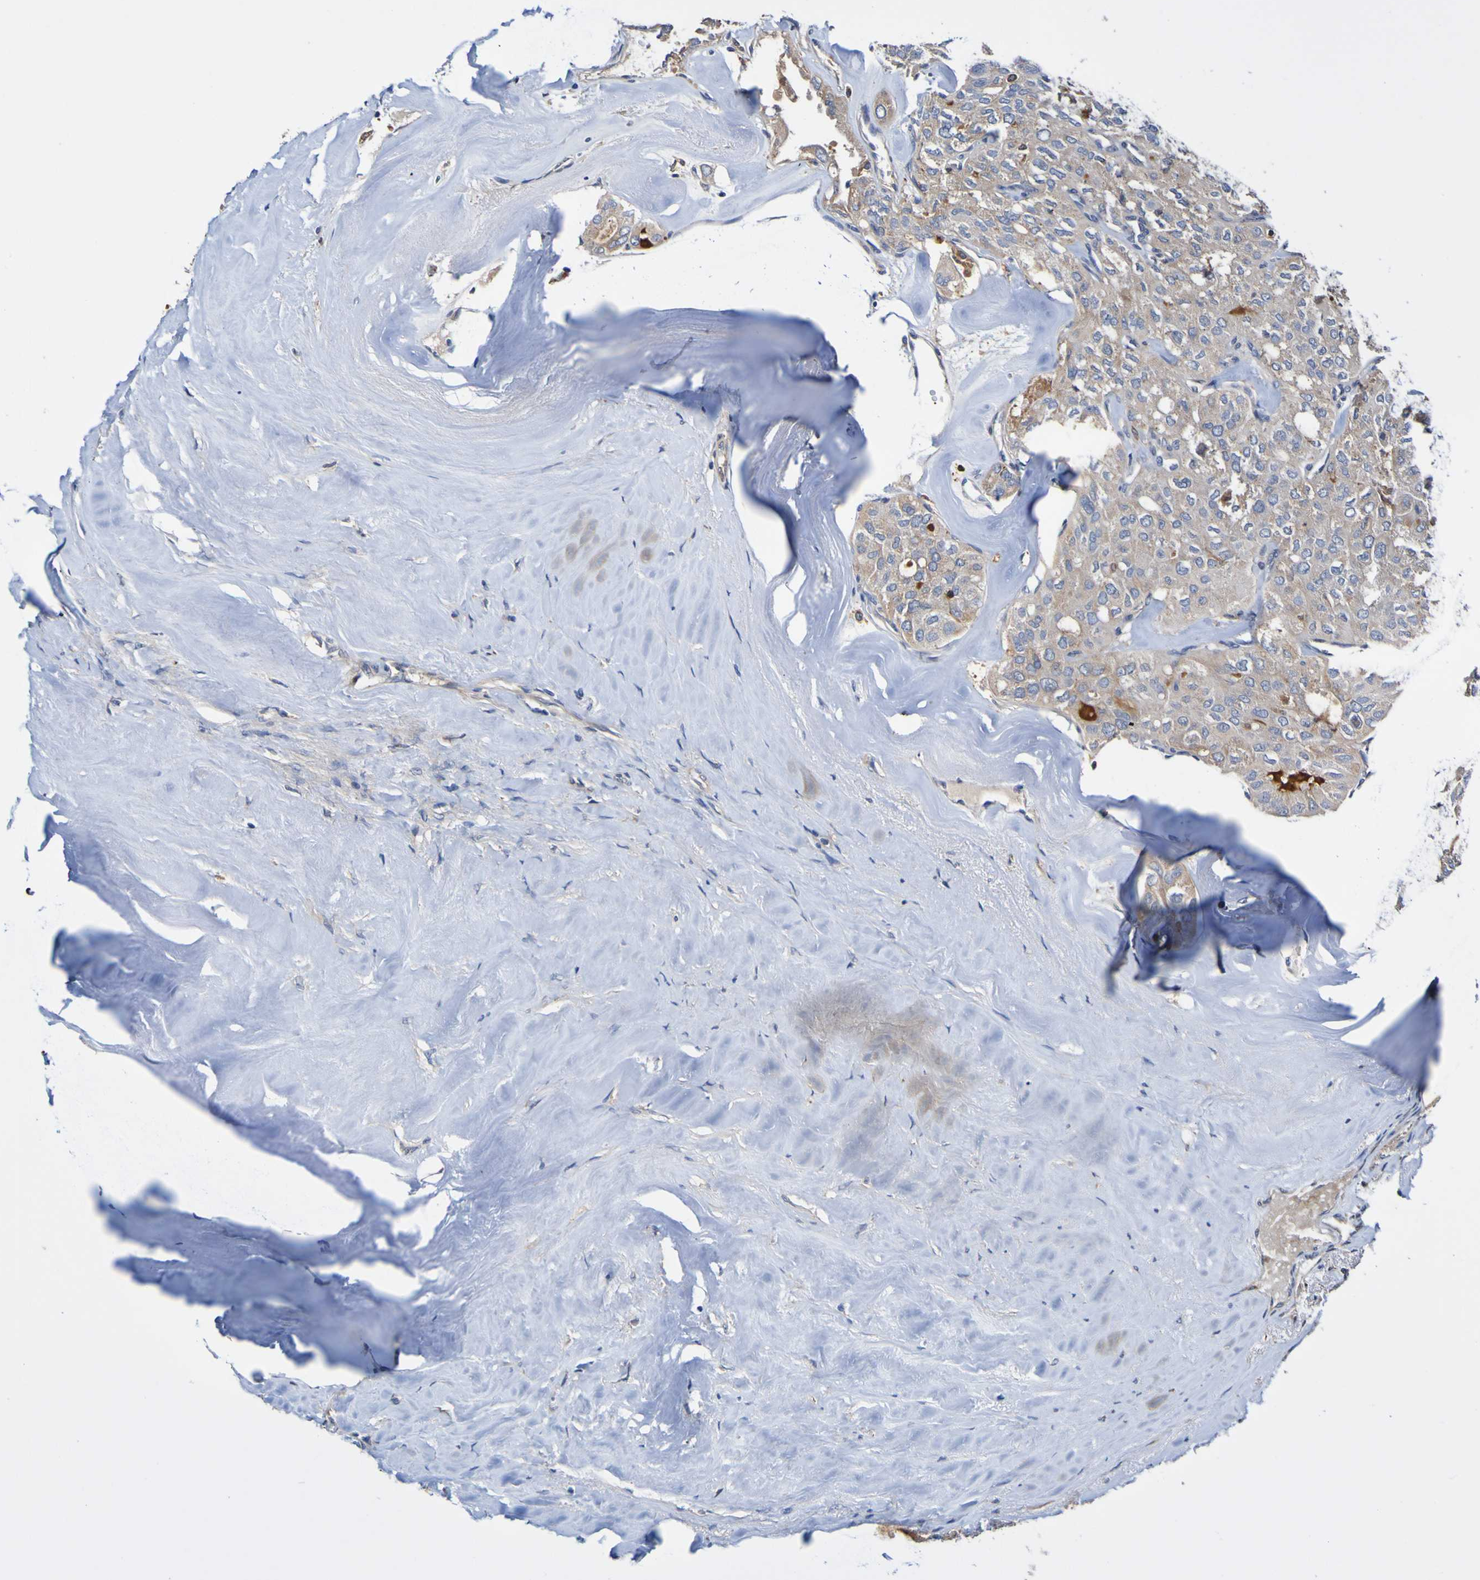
{"staining": {"intensity": "moderate", "quantity": ">75%", "location": "cytoplasmic/membranous"}, "tissue": "thyroid cancer", "cell_type": "Tumor cells", "image_type": "cancer", "snomed": [{"axis": "morphology", "description": "Follicular adenoma carcinoma, NOS"}, {"axis": "topography", "description": "Thyroid gland"}], "caption": "The histopathology image demonstrates staining of follicular adenoma carcinoma (thyroid), revealing moderate cytoplasmic/membranous protein positivity (brown color) within tumor cells.", "gene": "METAP2", "patient": {"sex": "male", "age": 75}}